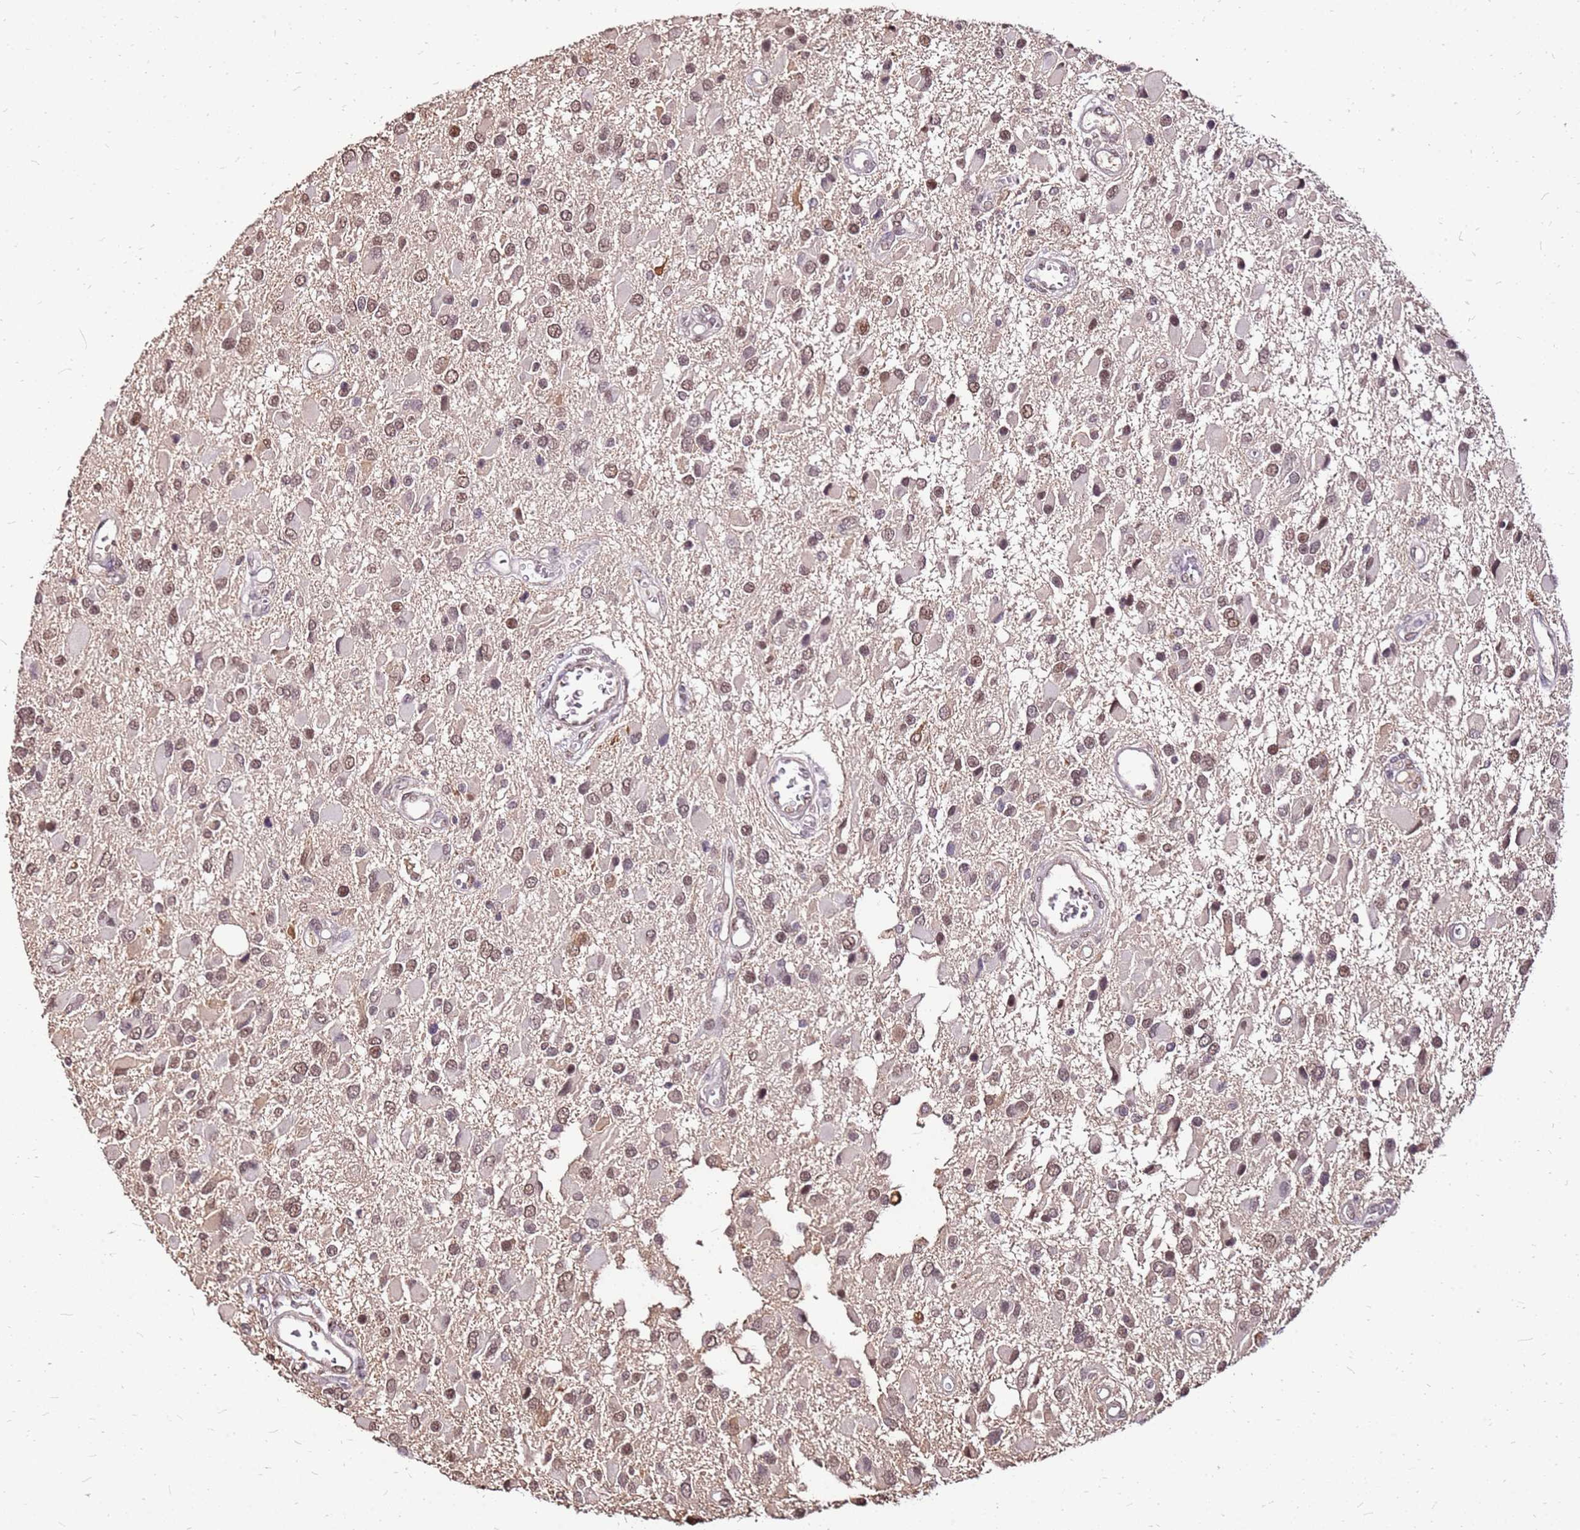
{"staining": {"intensity": "moderate", "quantity": ">75%", "location": "nuclear"}, "tissue": "glioma", "cell_type": "Tumor cells", "image_type": "cancer", "snomed": [{"axis": "morphology", "description": "Glioma, malignant, High grade"}, {"axis": "topography", "description": "Brain"}], "caption": "Protein staining of malignant glioma (high-grade) tissue demonstrates moderate nuclear staining in about >75% of tumor cells.", "gene": "ALDH1A3", "patient": {"sex": "male", "age": 53}}